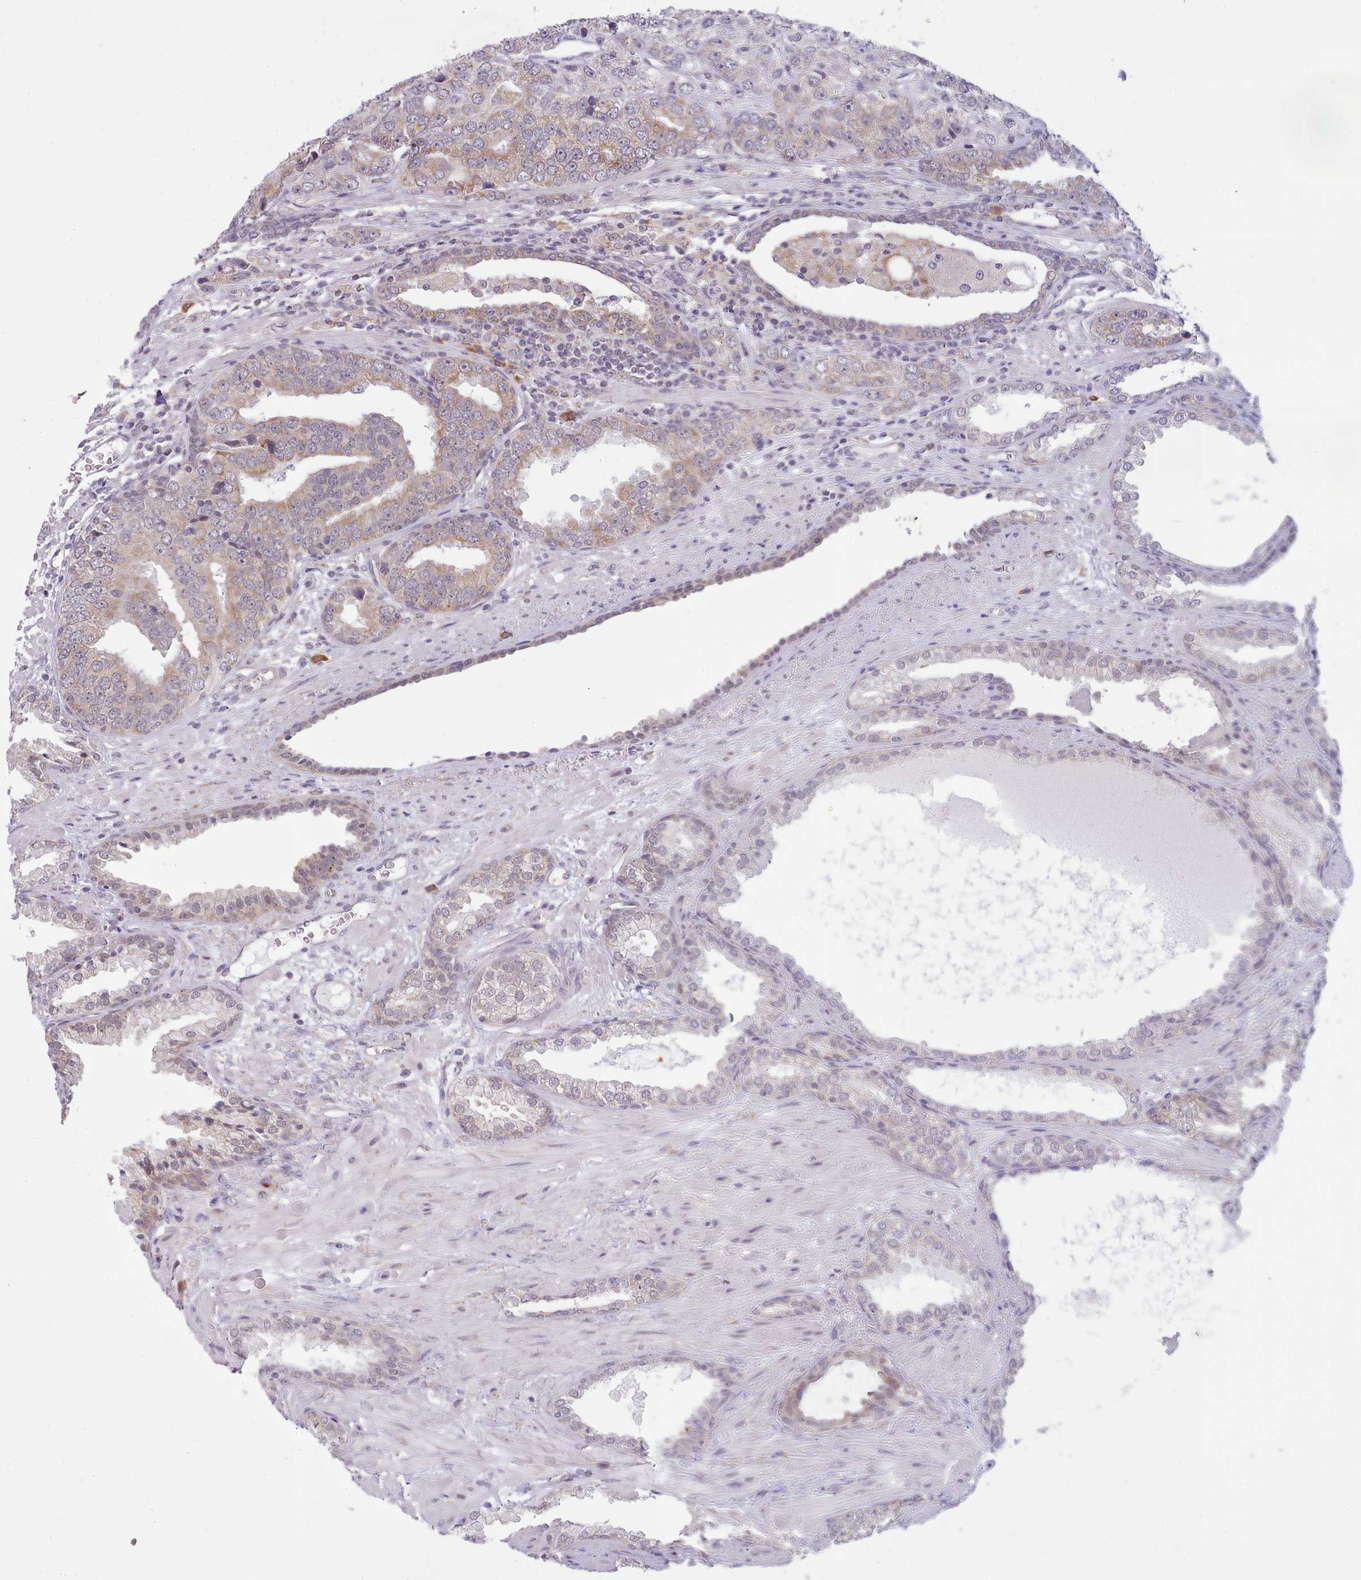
{"staining": {"intensity": "moderate", "quantity": "<25%", "location": "cytoplasmic/membranous"}, "tissue": "prostate cancer", "cell_type": "Tumor cells", "image_type": "cancer", "snomed": [{"axis": "morphology", "description": "Adenocarcinoma, High grade"}, {"axis": "topography", "description": "Prostate"}], "caption": "This histopathology image demonstrates immunohistochemistry staining of human adenocarcinoma (high-grade) (prostate), with low moderate cytoplasmic/membranous positivity in about <25% of tumor cells.", "gene": "SEC61B", "patient": {"sex": "male", "age": 71}}